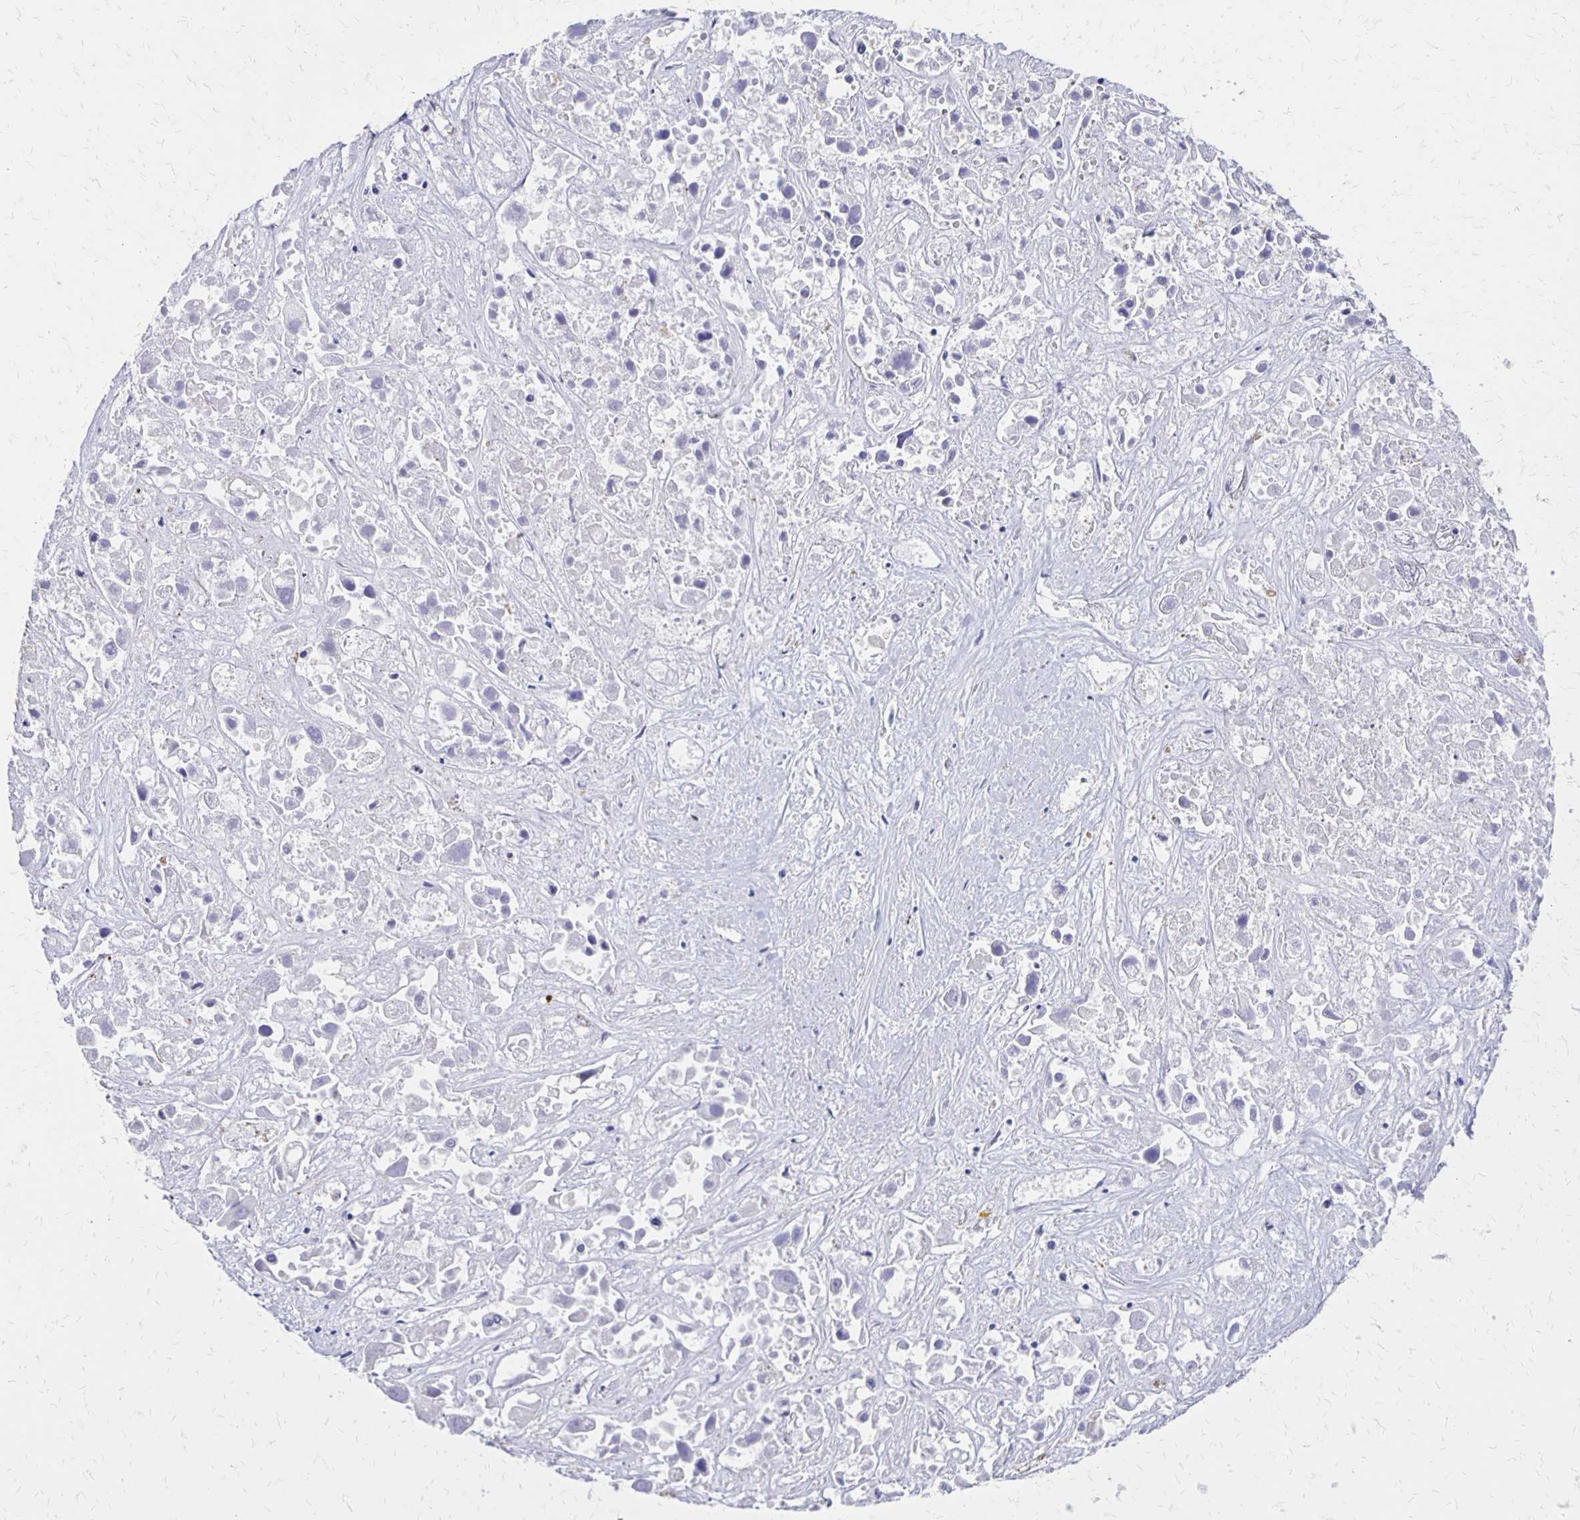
{"staining": {"intensity": "negative", "quantity": "none", "location": "none"}, "tissue": "liver cancer", "cell_type": "Tumor cells", "image_type": "cancer", "snomed": [{"axis": "morphology", "description": "Cholangiocarcinoma"}, {"axis": "topography", "description": "Liver"}], "caption": "A micrograph of liver cancer (cholangiocarcinoma) stained for a protein exhibits no brown staining in tumor cells.", "gene": "SEPTIN5", "patient": {"sex": "male", "age": 81}}